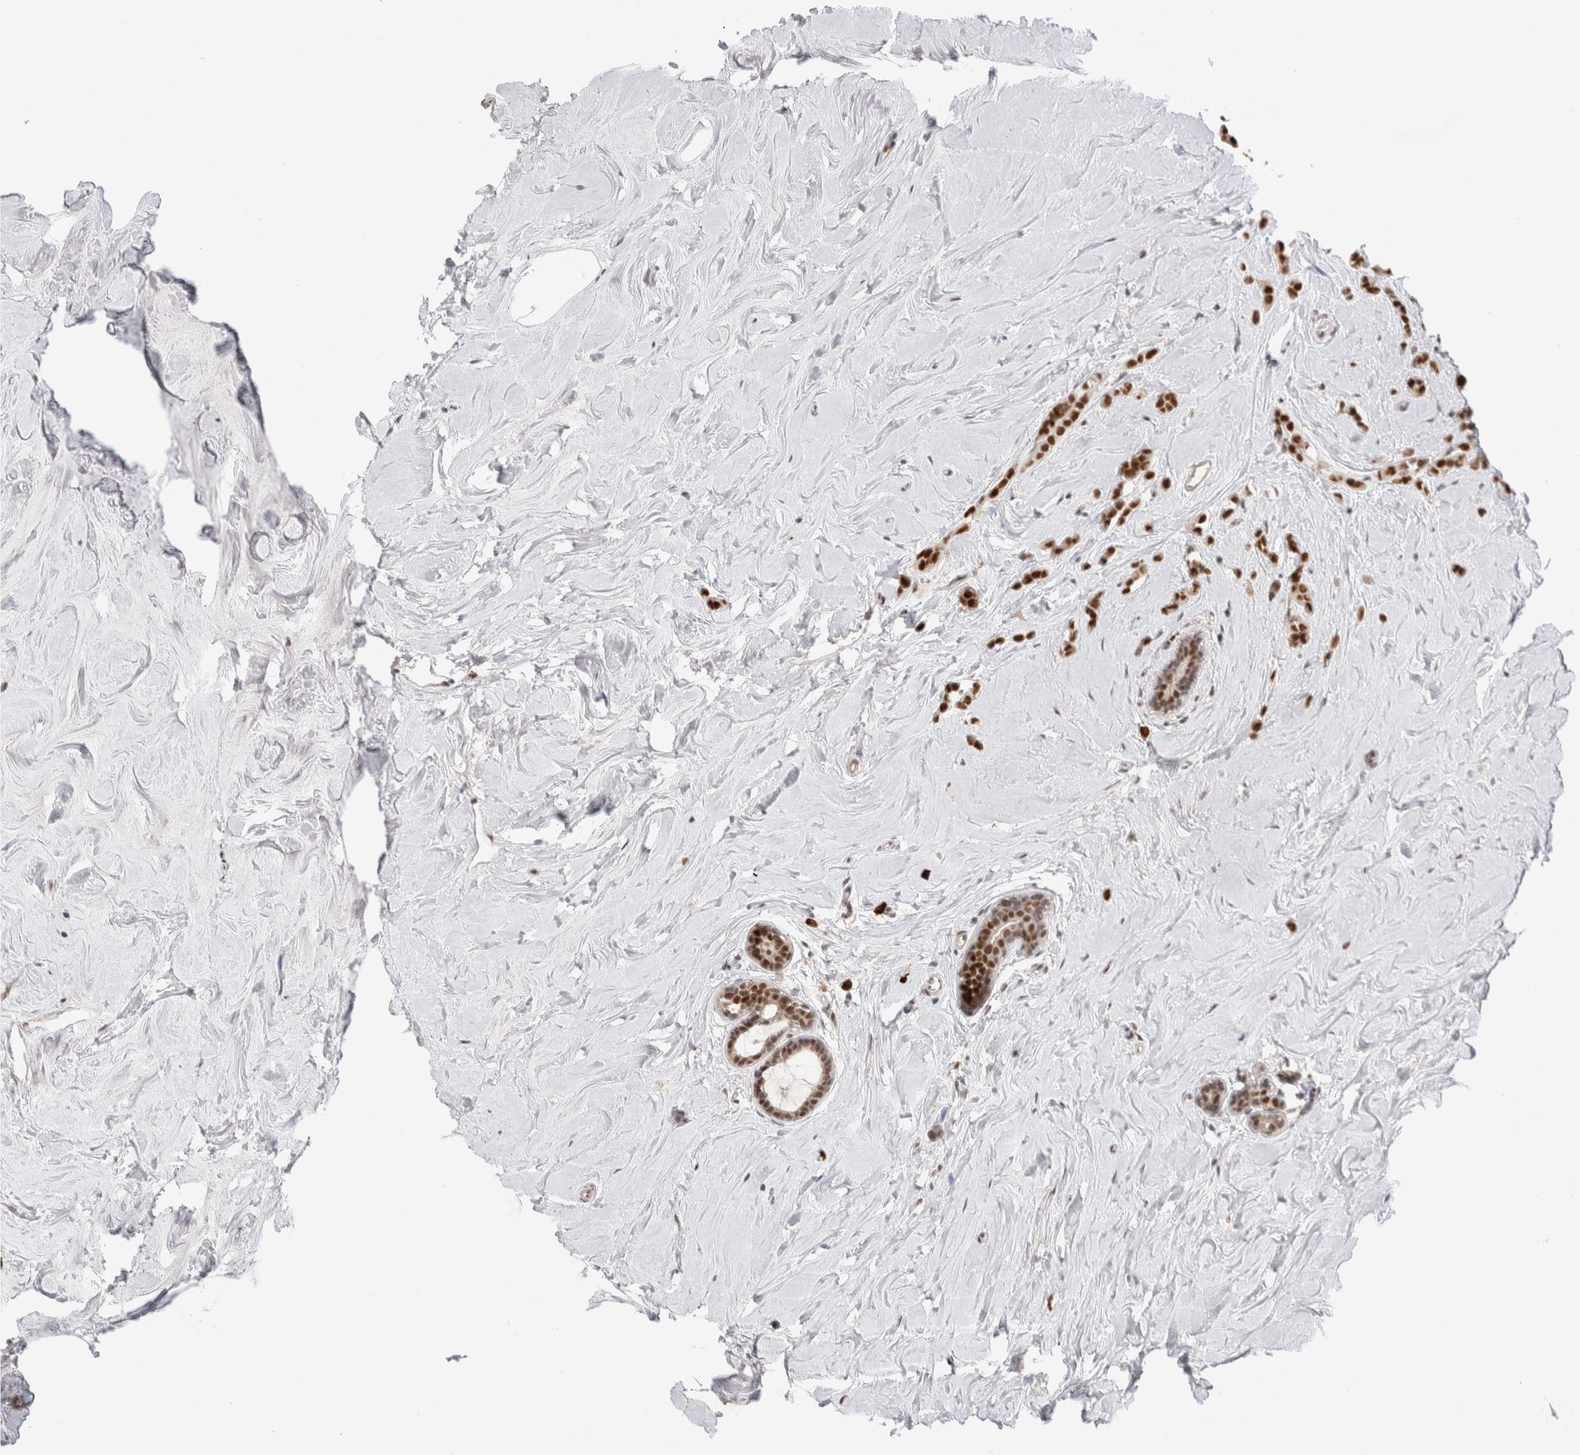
{"staining": {"intensity": "strong", "quantity": ">75%", "location": "nuclear"}, "tissue": "breast cancer", "cell_type": "Tumor cells", "image_type": "cancer", "snomed": [{"axis": "morphology", "description": "Lobular carcinoma"}, {"axis": "topography", "description": "Breast"}], "caption": "Immunohistochemical staining of human lobular carcinoma (breast) displays high levels of strong nuclear protein expression in about >75% of tumor cells.", "gene": "ZNF24", "patient": {"sex": "female", "age": 47}}